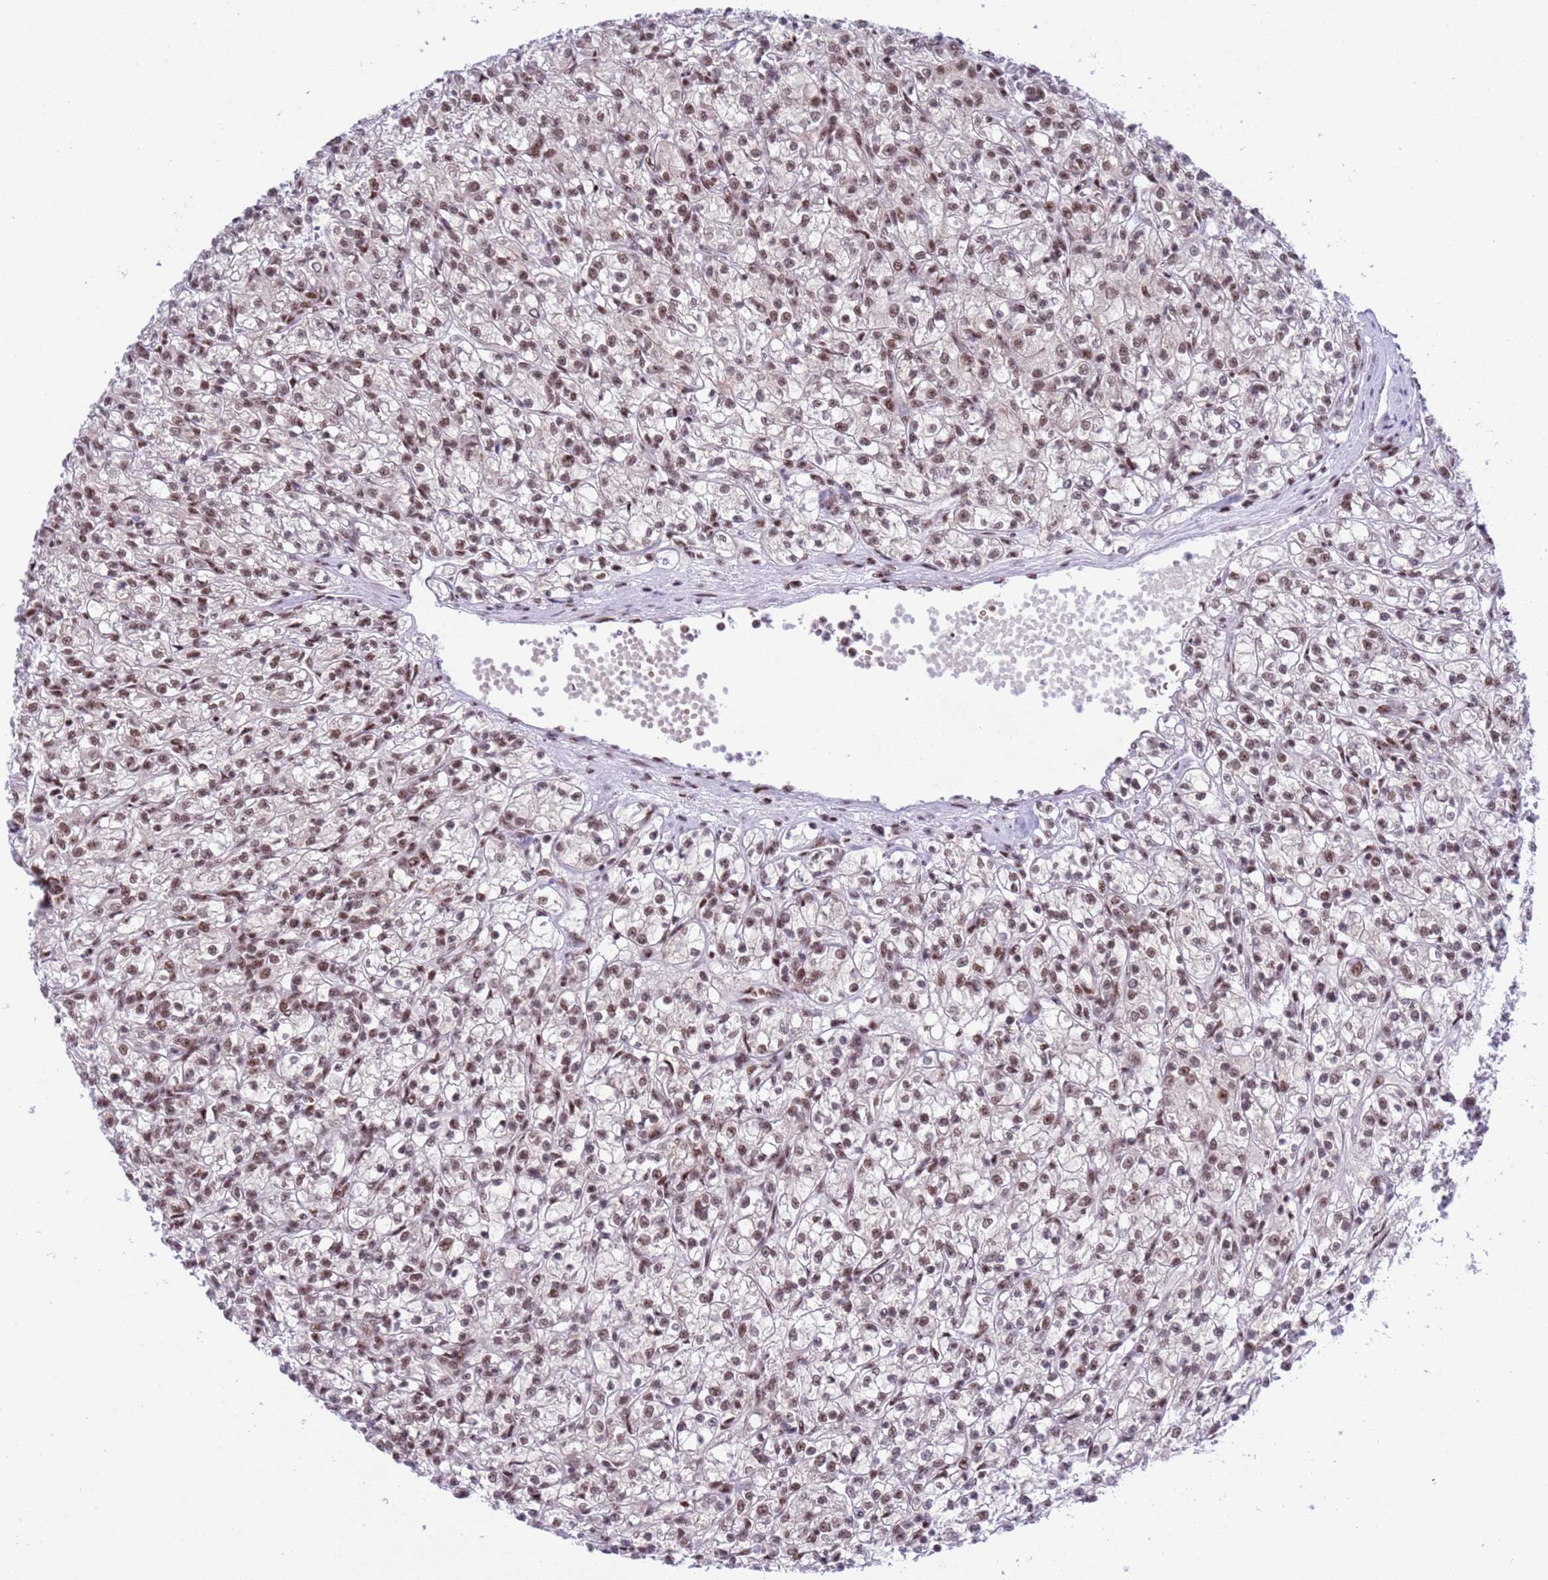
{"staining": {"intensity": "moderate", "quantity": ">75%", "location": "nuclear"}, "tissue": "renal cancer", "cell_type": "Tumor cells", "image_type": "cancer", "snomed": [{"axis": "morphology", "description": "Adenocarcinoma, NOS"}, {"axis": "topography", "description": "Kidney"}], "caption": "Protein staining of adenocarcinoma (renal) tissue exhibits moderate nuclear staining in about >75% of tumor cells.", "gene": "THOC2", "patient": {"sex": "female", "age": 59}}